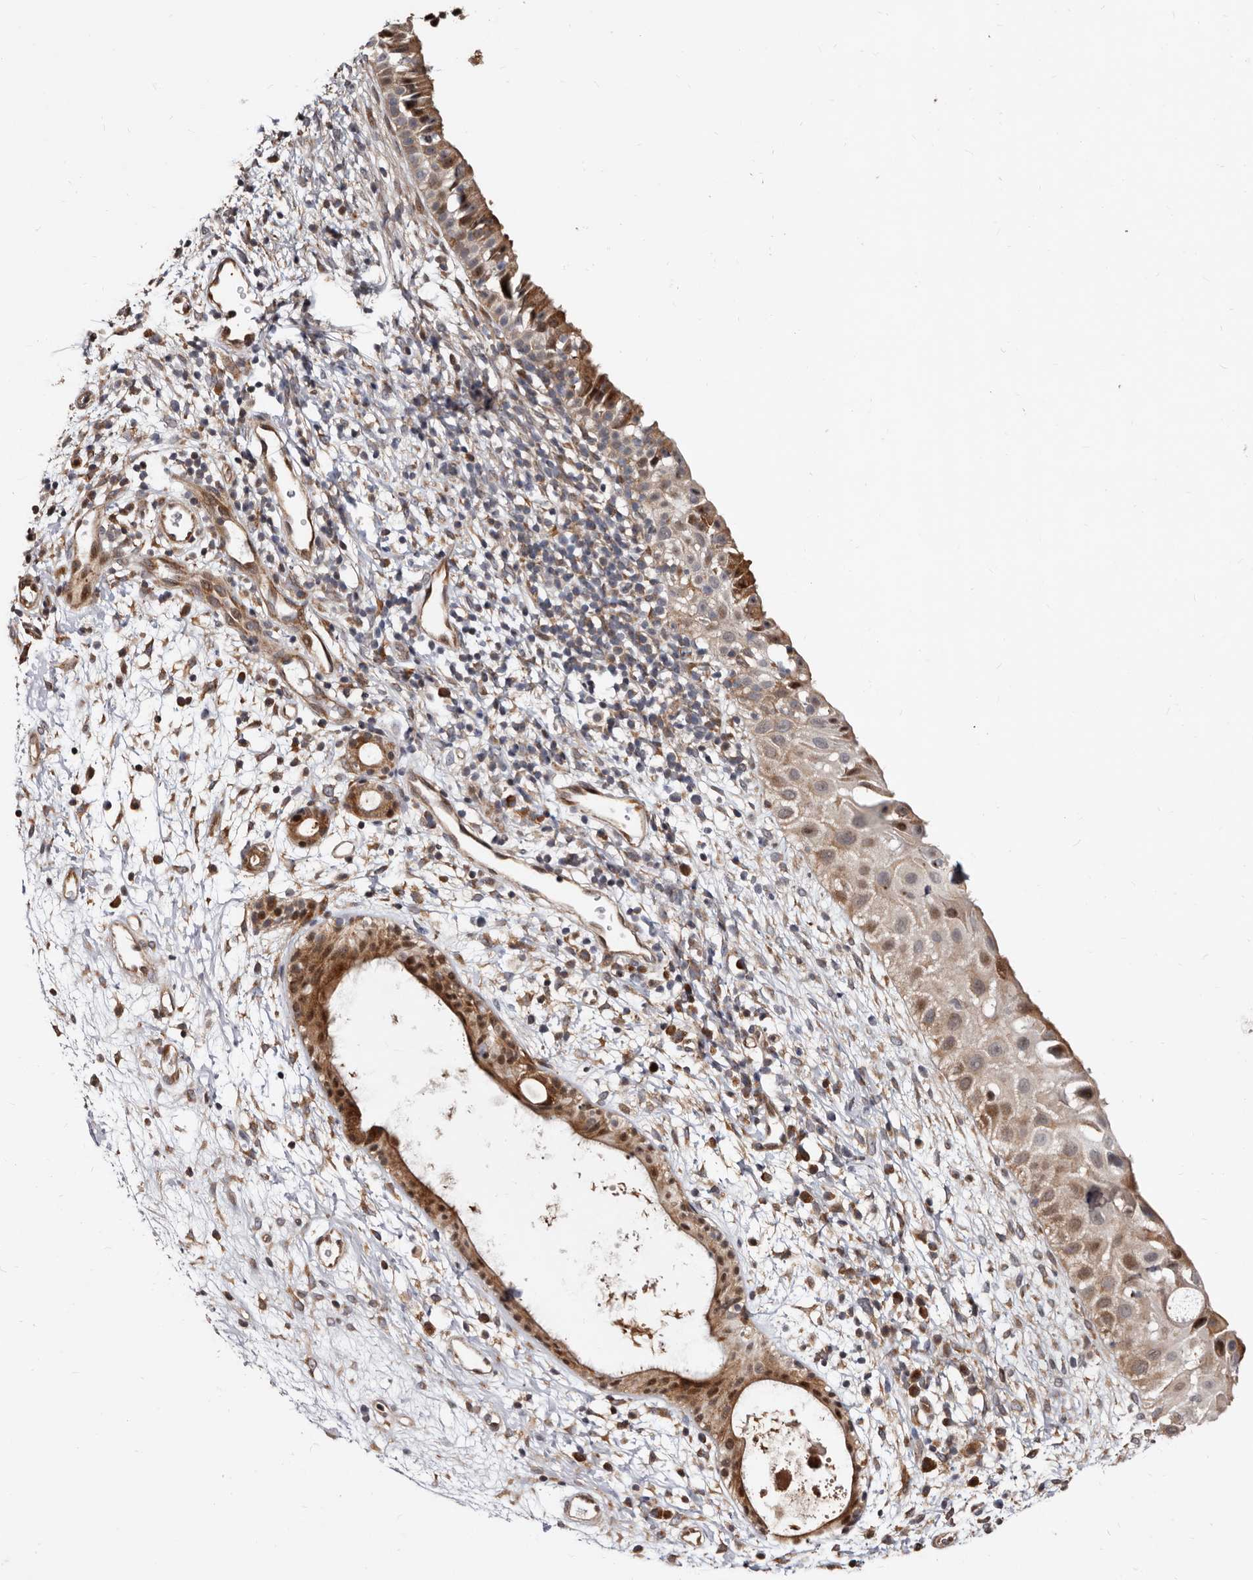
{"staining": {"intensity": "strong", "quantity": "25%-75%", "location": "cytoplasmic/membranous,nuclear"}, "tissue": "nasopharynx", "cell_type": "Respiratory epithelial cells", "image_type": "normal", "snomed": [{"axis": "morphology", "description": "Normal tissue, NOS"}, {"axis": "topography", "description": "Nasopharynx"}], "caption": "This is an image of IHC staining of normal nasopharynx, which shows strong expression in the cytoplasmic/membranous,nuclear of respiratory epithelial cells.", "gene": "WEE2", "patient": {"sex": "male", "age": 22}}